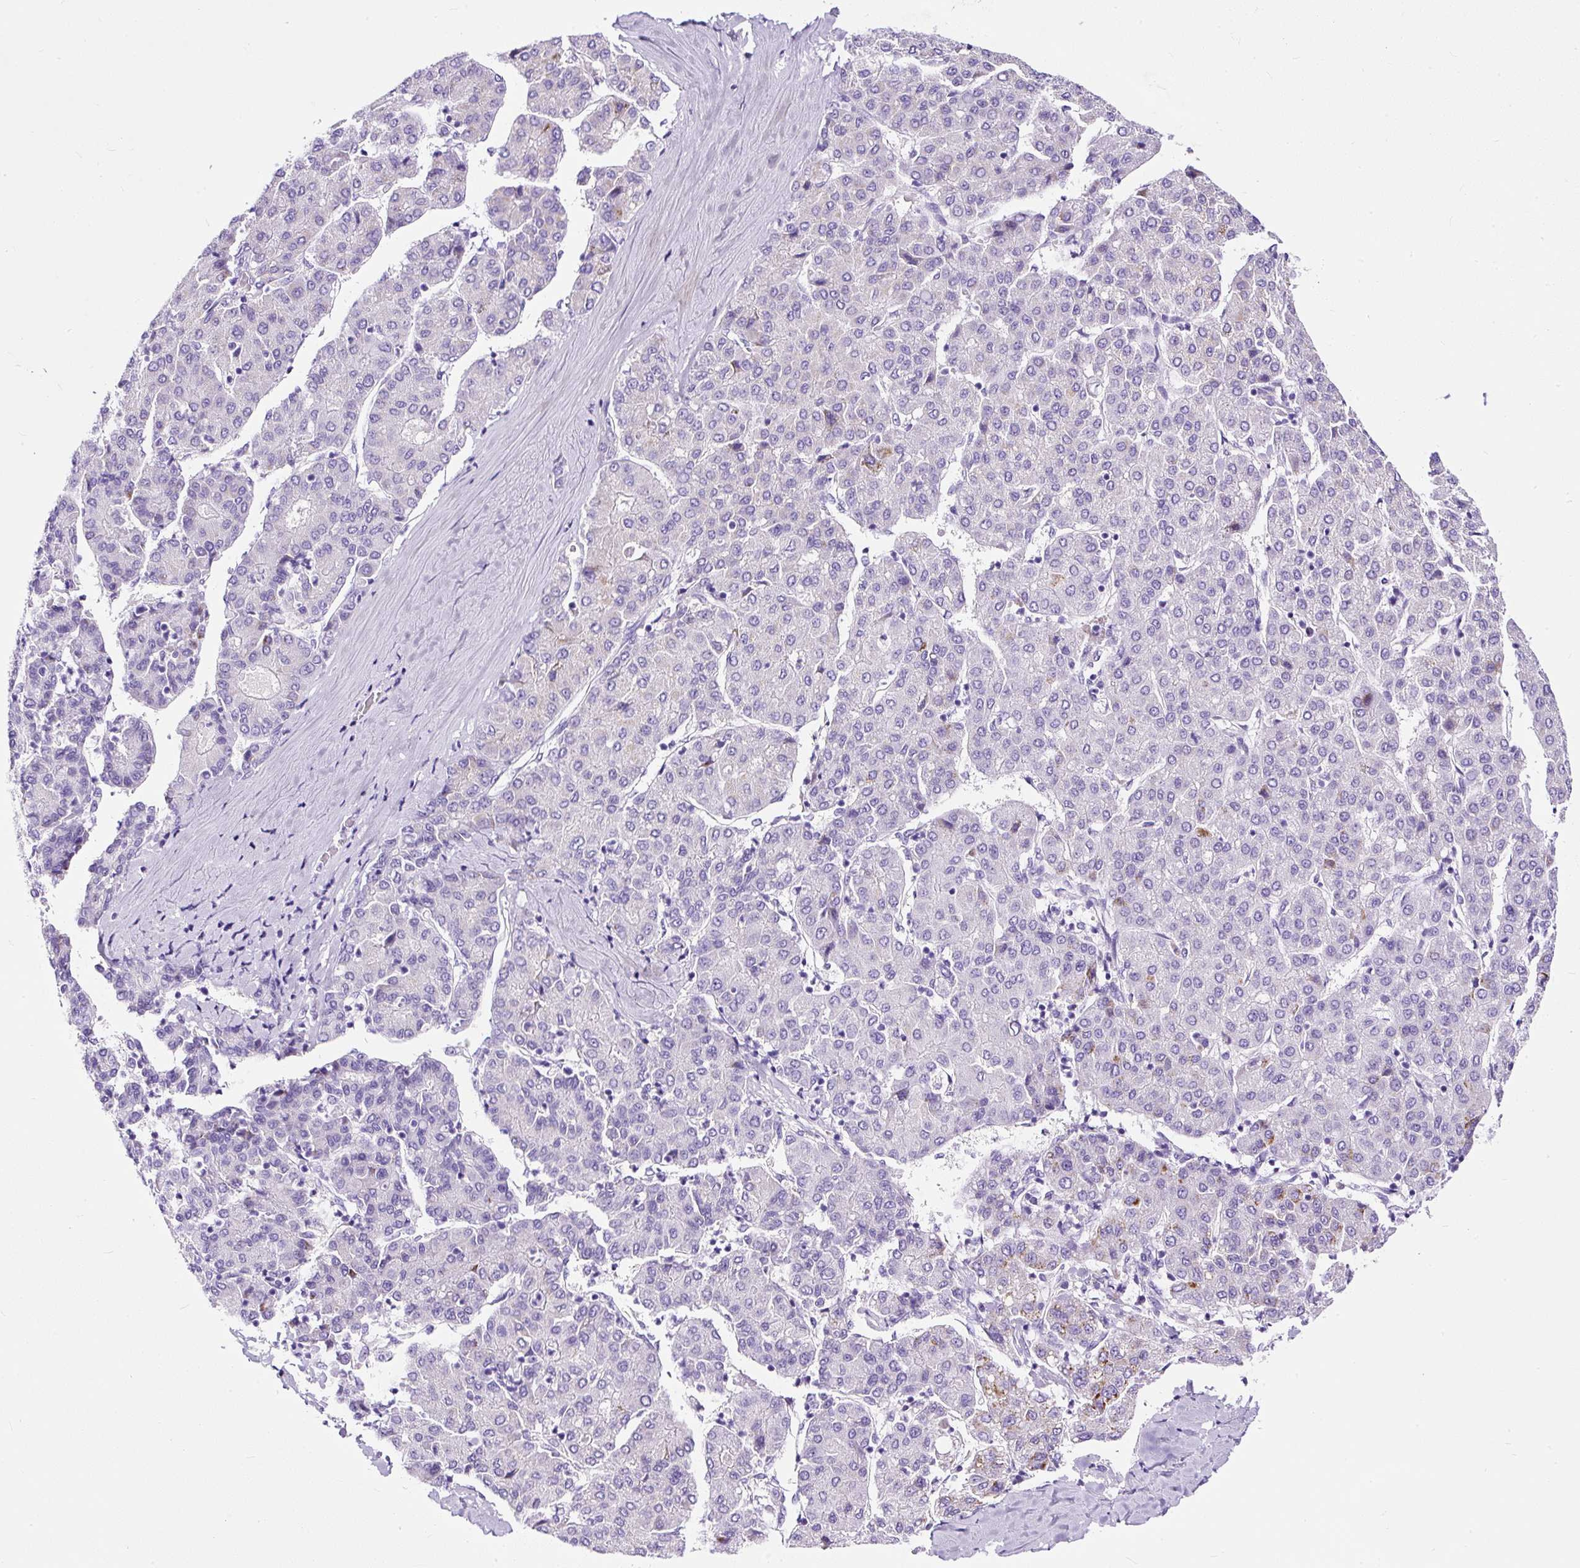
{"staining": {"intensity": "negative", "quantity": "none", "location": "none"}, "tissue": "liver cancer", "cell_type": "Tumor cells", "image_type": "cancer", "snomed": [{"axis": "morphology", "description": "Carcinoma, Hepatocellular, NOS"}, {"axis": "topography", "description": "Liver"}], "caption": "The photomicrograph exhibits no significant positivity in tumor cells of liver cancer.", "gene": "STOX2", "patient": {"sex": "male", "age": 65}}